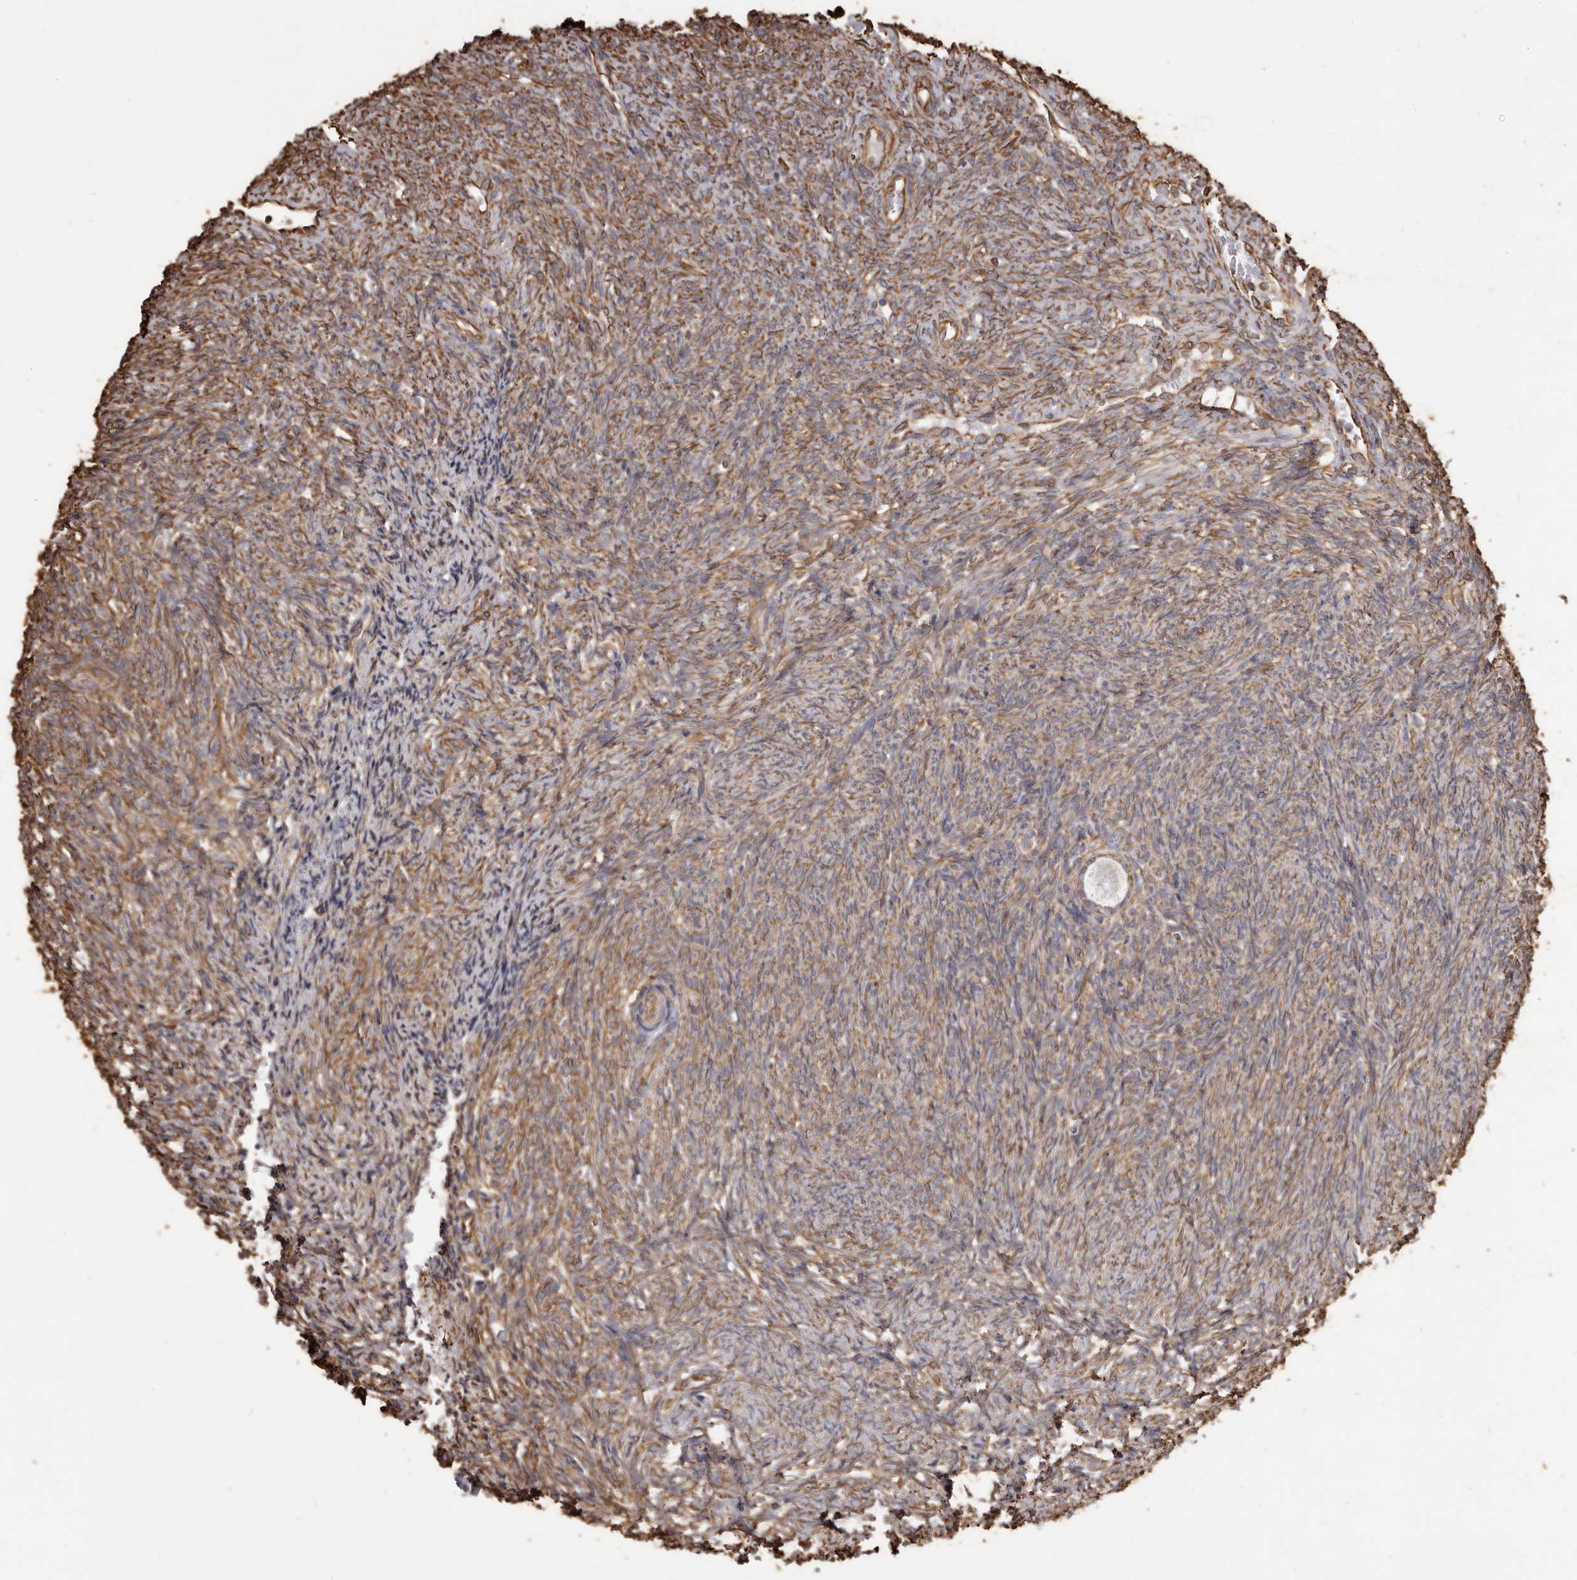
{"staining": {"intensity": "moderate", "quantity": ">75%", "location": "cytoplasmic/membranous"}, "tissue": "ovary", "cell_type": "Follicle cells", "image_type": "normal", "snomed": [{"axis": "morphology", "description": "Normal tissue, NOS"}, {"axis": "topography", "description": "Ovary"}], "caption": "This histopathology image shows unremarkable ovary stained with immunohistochemistry to label a protein in brown. The cytoplasmic/membranous of follicle cells show moderate positivity for the protein. Nuclei are counter-stained blue.", "gene": "MTURN", "patient": {"sex": "female", "age": 41}}